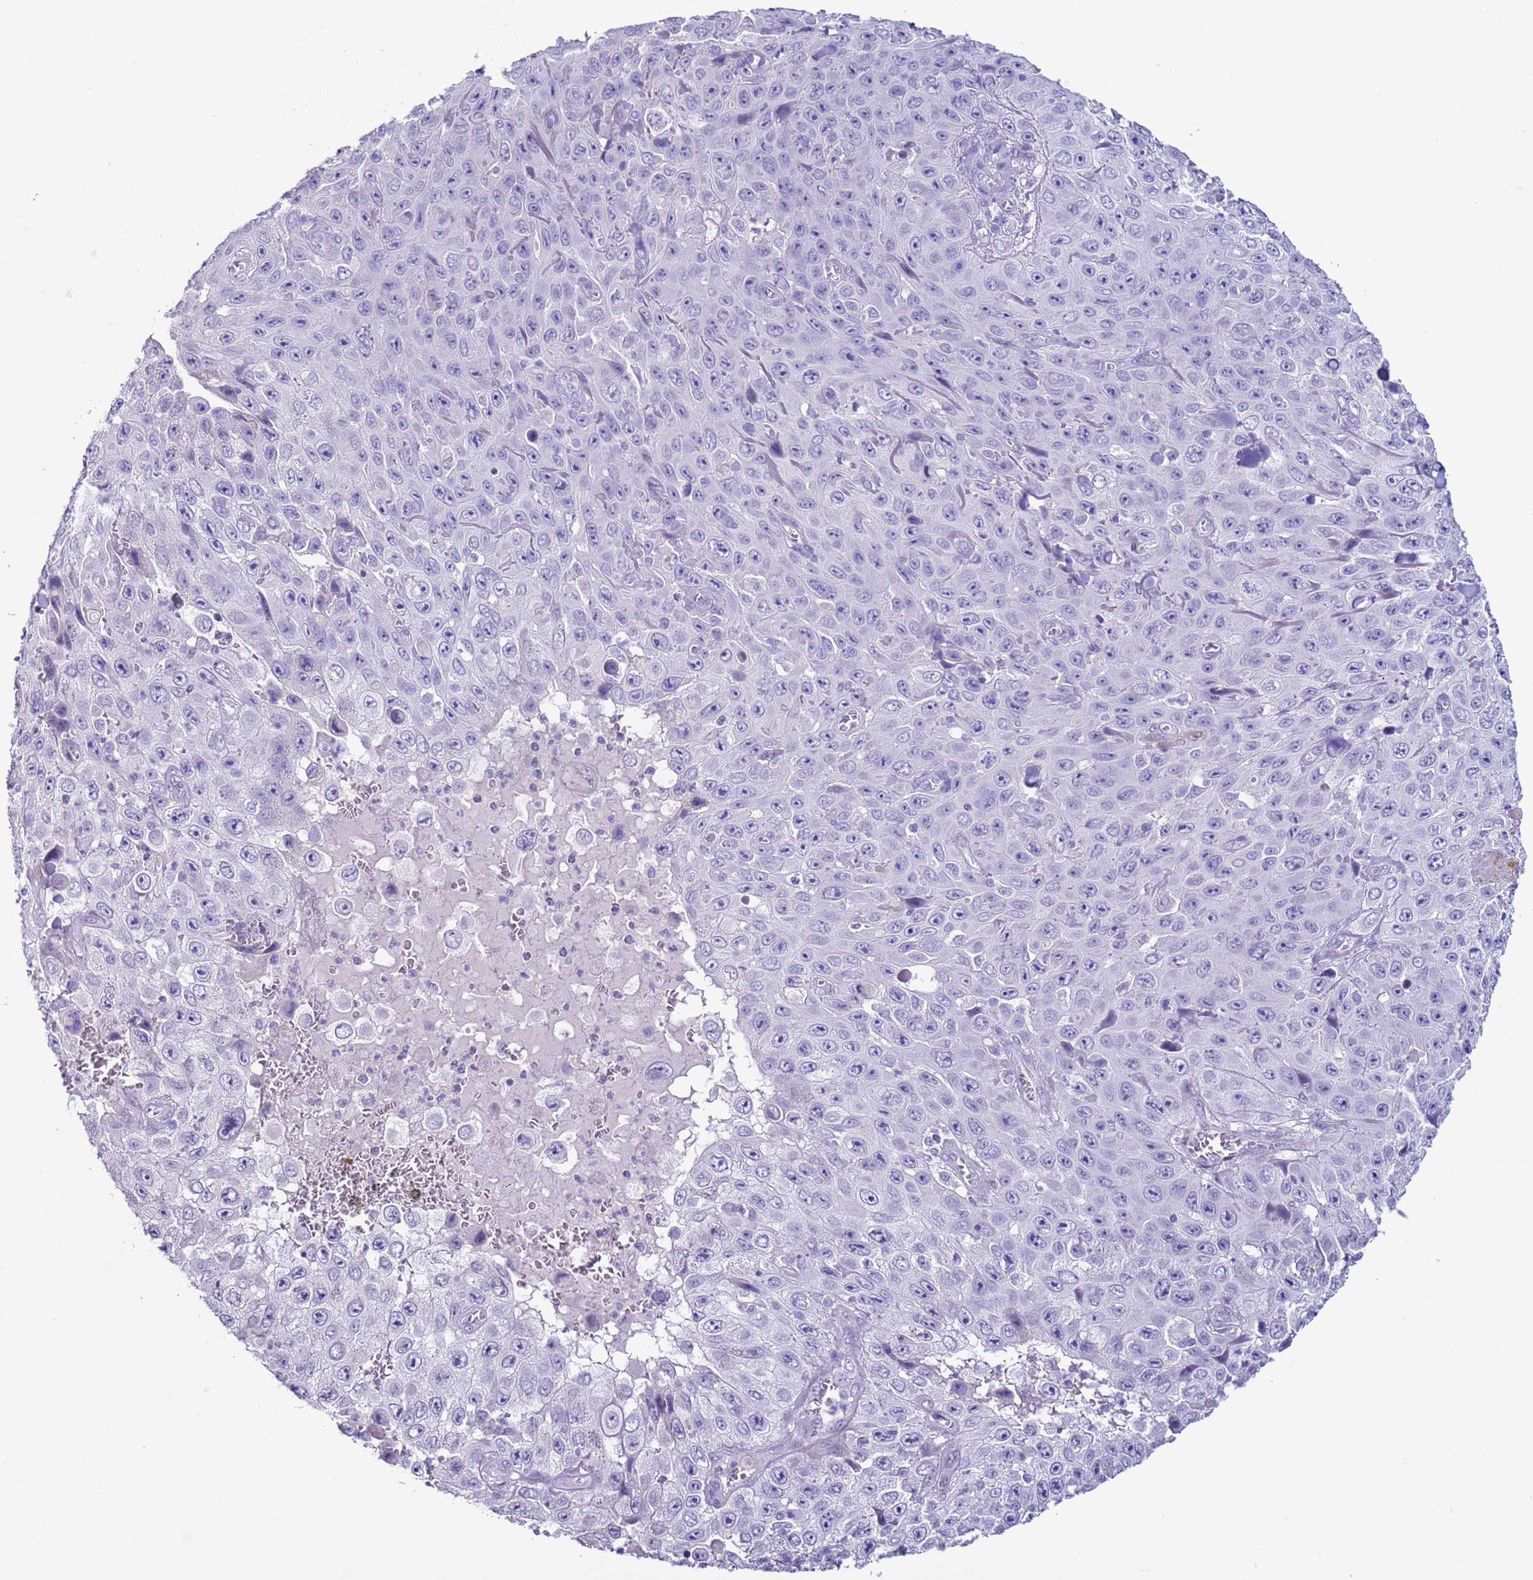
{"staining": {"intensity": "negative", "quantity": "none", "location": "none"}, "tissue": "skin cancer", "cell_type": "Tumor cells", "image_type": "cancer", "snomed": [{"axis": "morphology", "description": "Squamous cell carcinoma, NOS"}, {"axis": "topography", "description": "Skin"}], "caption": "This is an immunohistochemistry micrograph of skin cancer (squamous cell carcinoma). There is no positivity in tumor cells.", "gene": "NPAP1", "patient": {"sex": "male", "age": 82}}